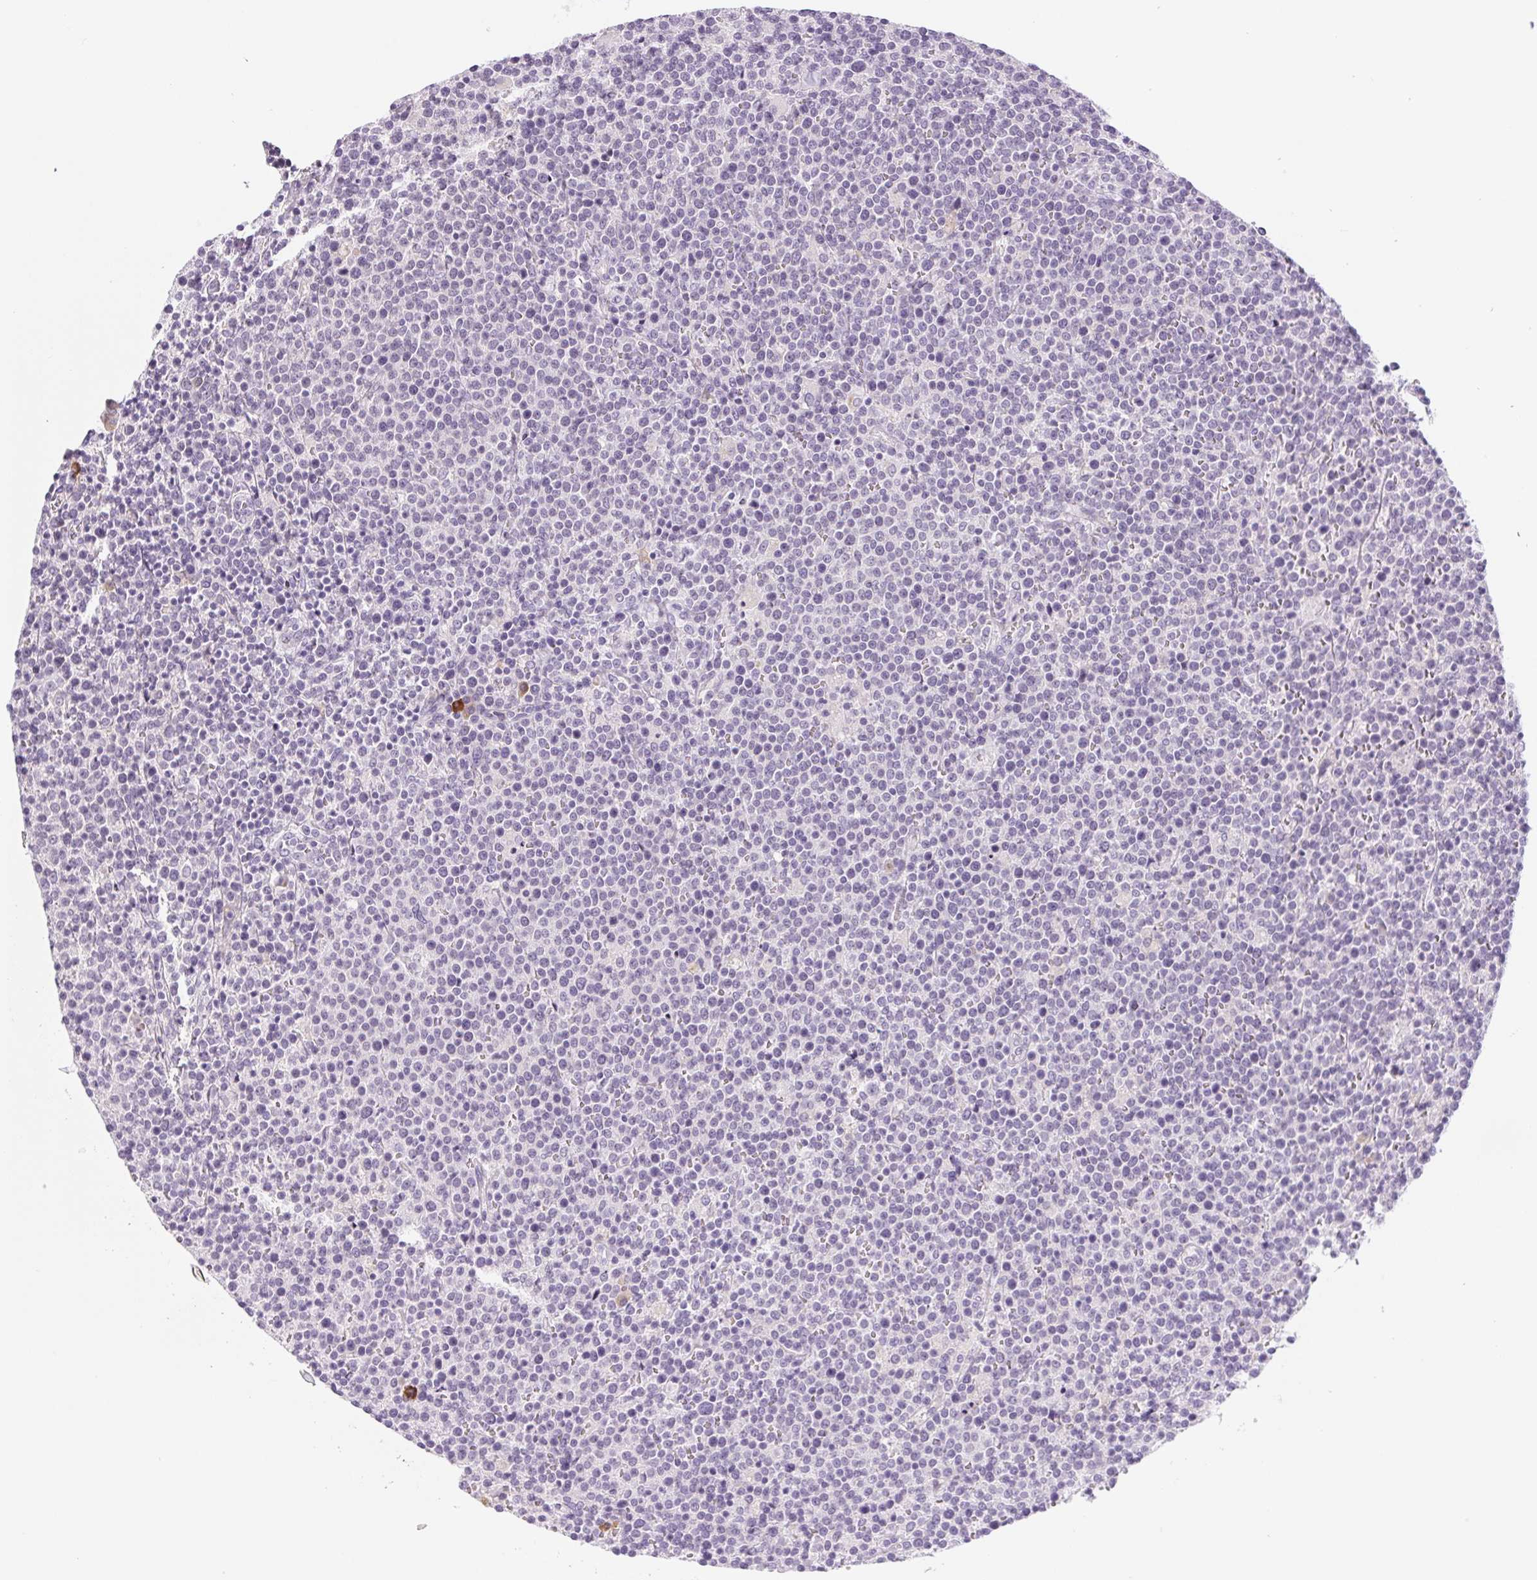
{"staining": {"intensity": "negative", "quantity": "none", "location": "none"}, "tissue": "lymphoma", "cell_type": "Tumor cells", "image_type": "cancer", "snomed": [{"axis": "morphology", "description": "Malignant lymphoma, non-Hodgkin's type, High grade"}, {"axis": "topography", "description": "Lymph node"}], "caption": "Immunohistochemical staining of lymphoma exhibits no significant positivity in tumor cells.", "gene": "IFIT1B", "patient": {"sex": "male", "age": 61}}